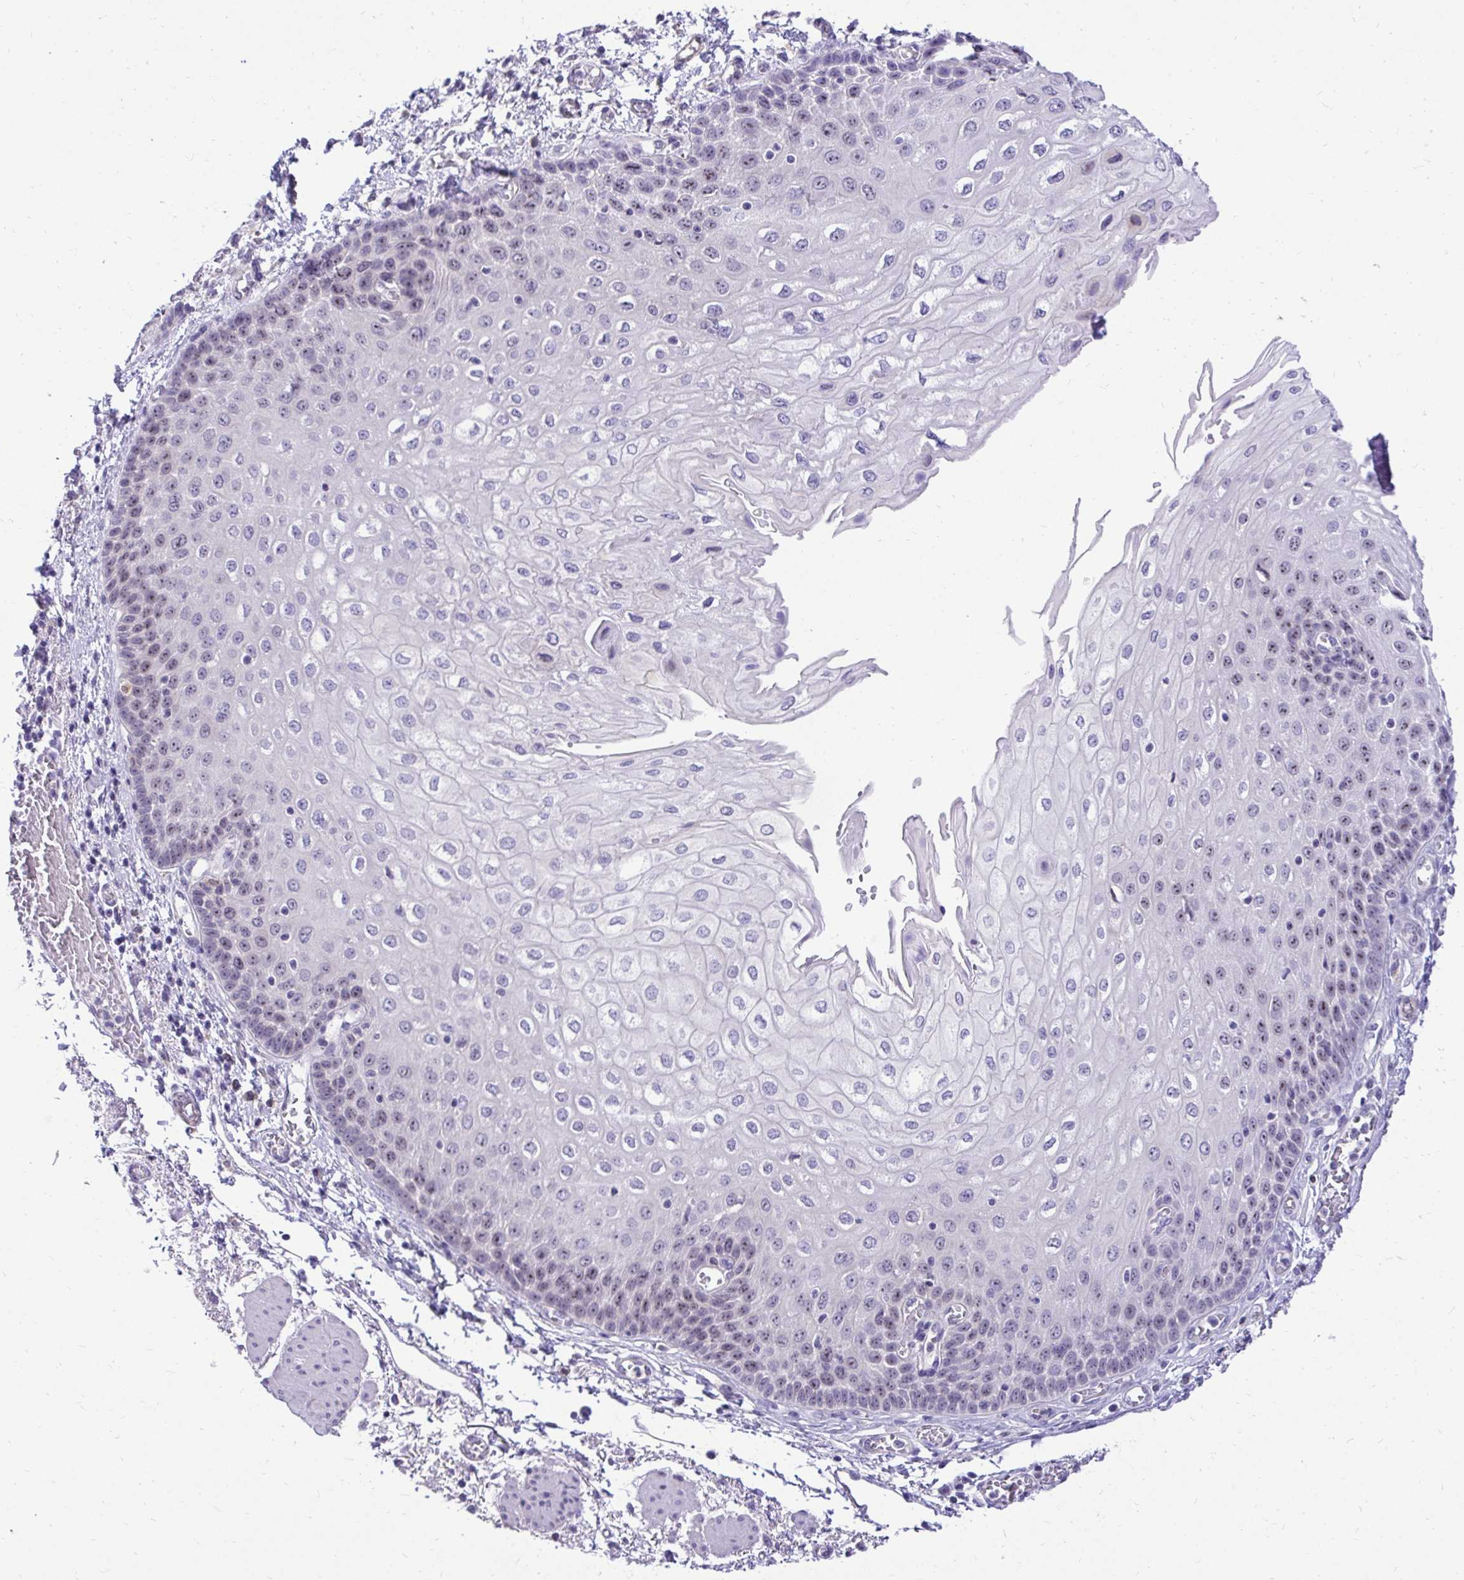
{"staining": {"intensity": "moderate", "quantity": "25%-75%", "location": "nuclear"}, "tissue": "esophagus", "cell_type": "Squamous epithelial cells", "image_type": "normal", "snomed": [{"axis": "morphology", "description": "Normal tissue, NOS"}, {"axis": "morphology", "description": "Adenocarcinoma, NOS"}, {"axis": "topography", "description": "Esophagus"}], "caption": "Immunohistochemical staining of benign human esophagus shows medium levels of moderate nuclear expression in approximately 25%-75% of squamous epithelial cells. The staining was performed using DAB to visualize the protein expression in brown, while the nuclei were stained in blue with hematoxylin (Magnification: 20x).", "gene": "NIFK", "patient": {"sex": "male", "age": 81}}